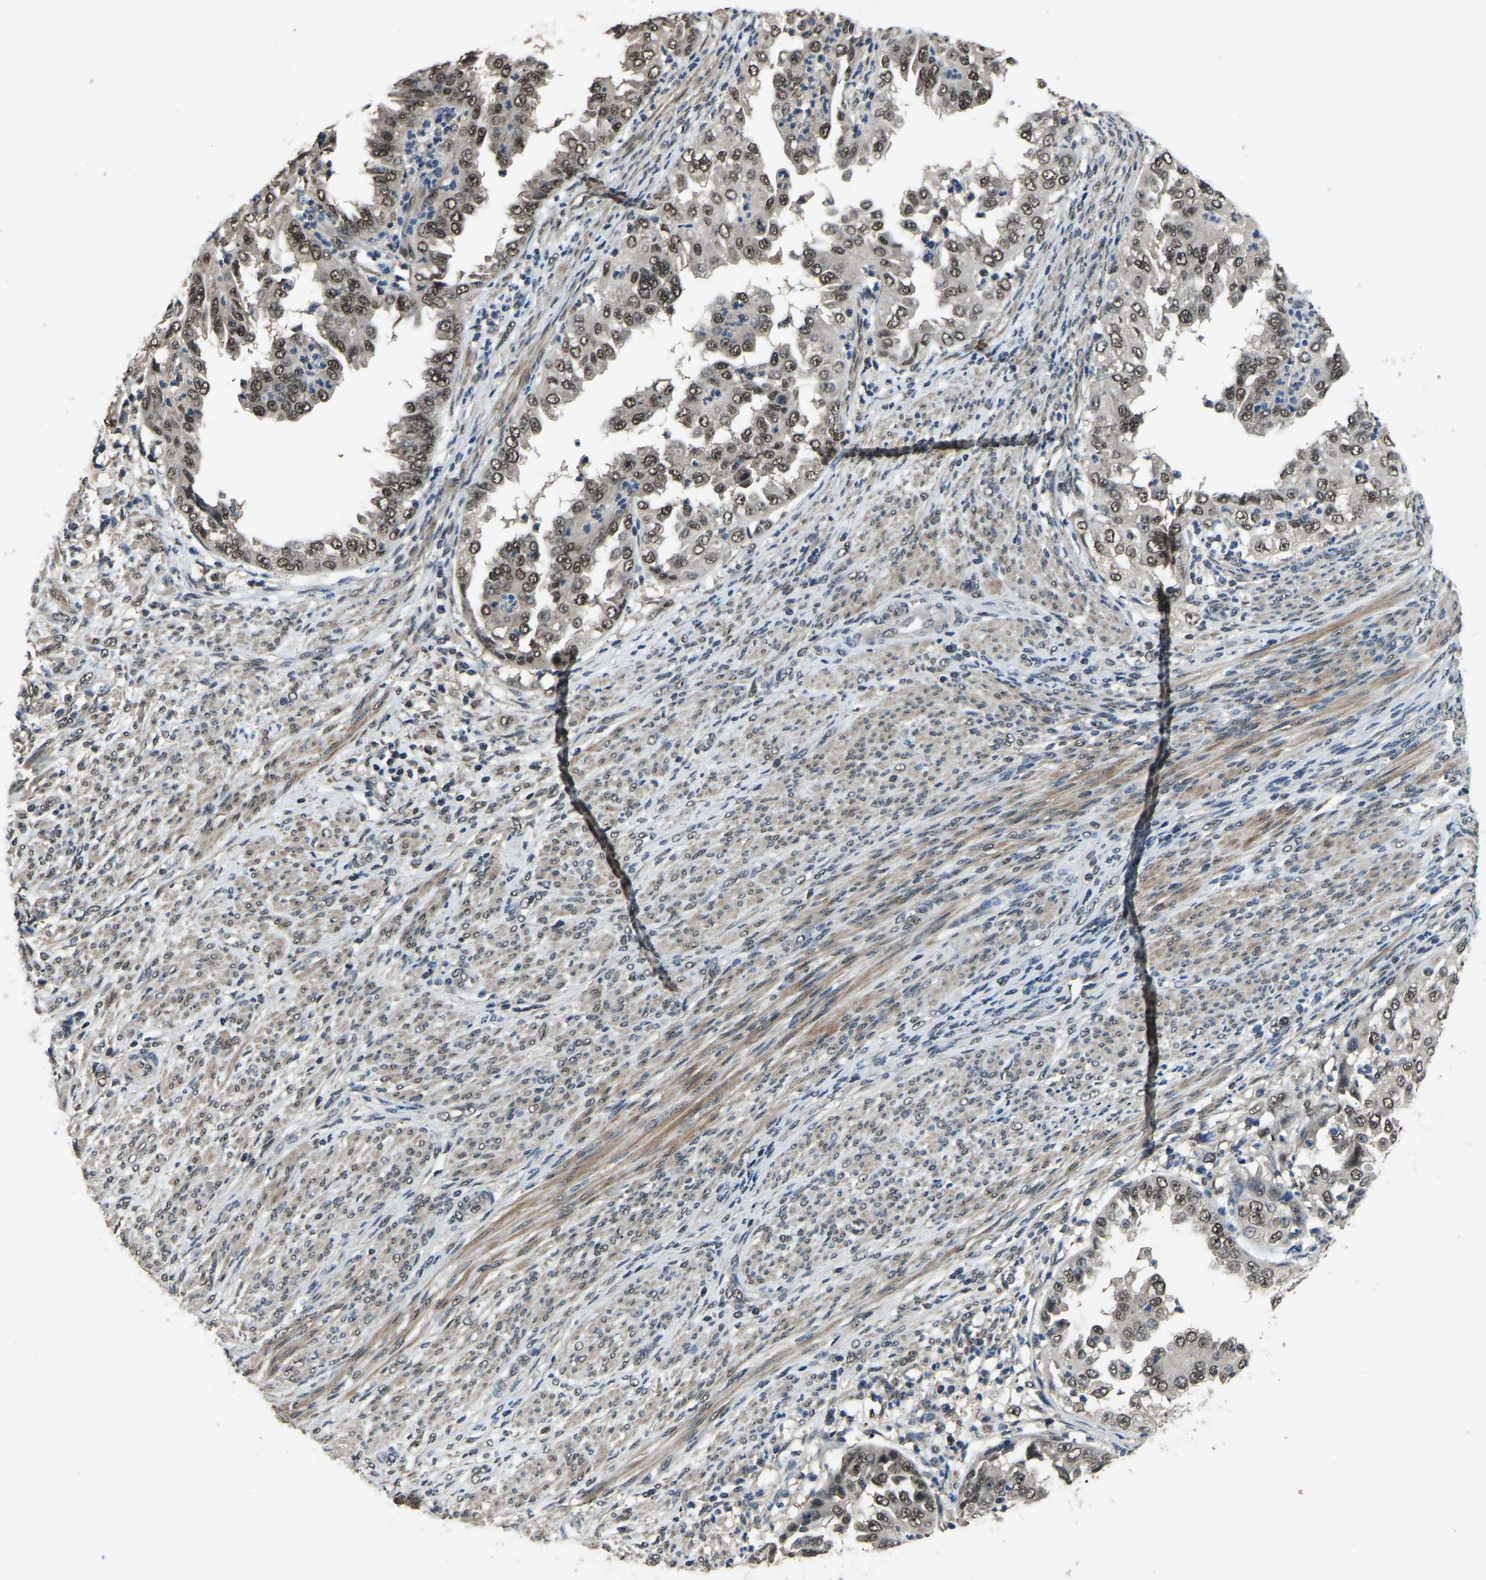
{"staining": {"intensity": "moderate", "quantity": ">75%", "location": "nuclear"}, "tissue": "endometrial cancer", "cell_type": "Tumor cells", "image_type": "cancer", "snomed": [{"axis": "morphology", "description": "Adenocarcinoma, NOS"}, {"axis": "topography", "description": "Endometrium"}], "caption": "Endometrial cancer (adenocarcinoma) stained with a brown dye exhibits moderate nuclear positive positivity in approximately >75% of tumor cells.", "gene": "TOX4", "patient": {"sex": "female", "age": 85}}